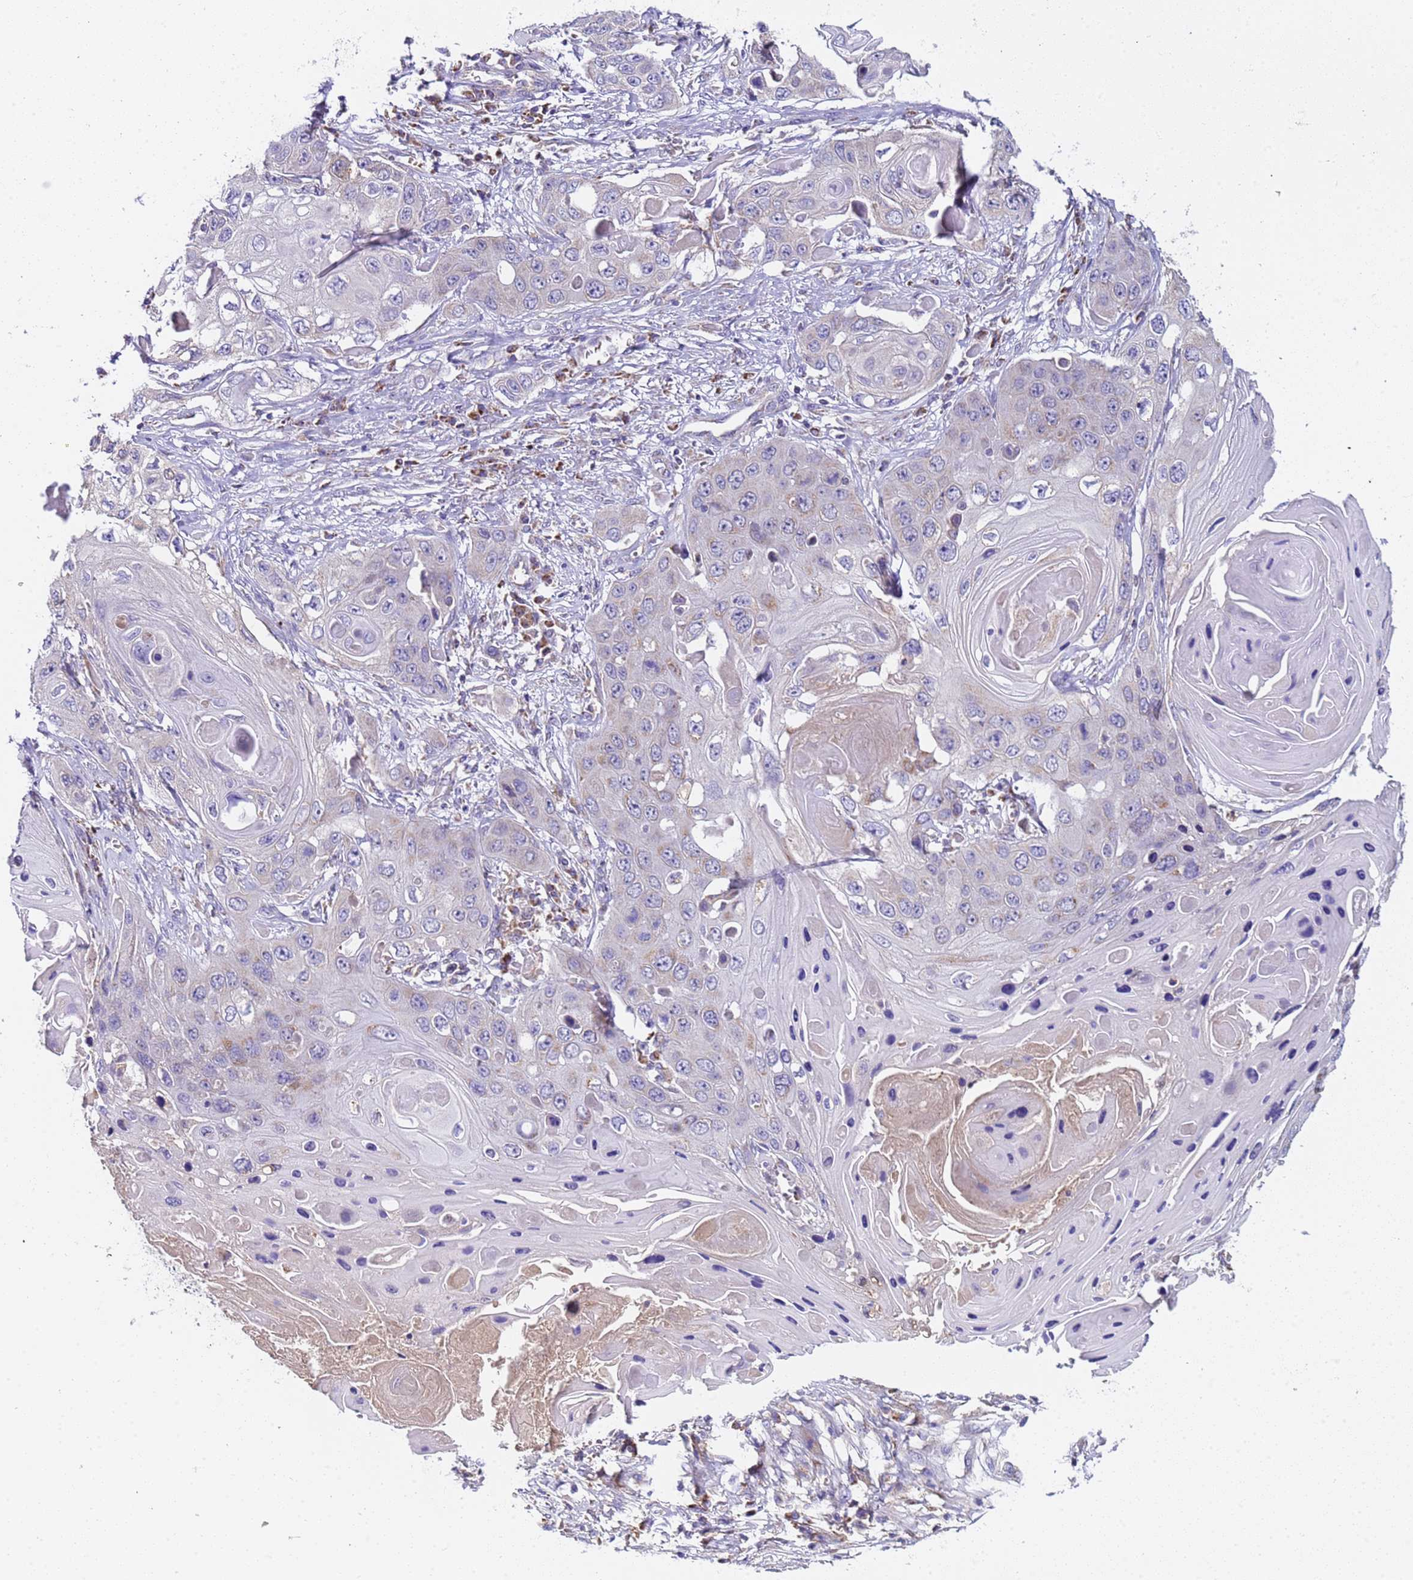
{"staining": {"intensity": "negative", "quantity": "none", "location": "none"}, "tissue": "skin cancer", "cell_type": "Tumor cells", "image_type": "cancer", "snomed": [{"axis": "morphology", "description": "Squamous cell carcinoma, NOS"}, {"axis": "topography", "description": "Skin"}], "caption": "Tumor cells are negative for protein expression in human skin cancer (squamous cell carcinoma).", "gene": "TMEM126A", "patient": {"sex": "male", "age": 55}}